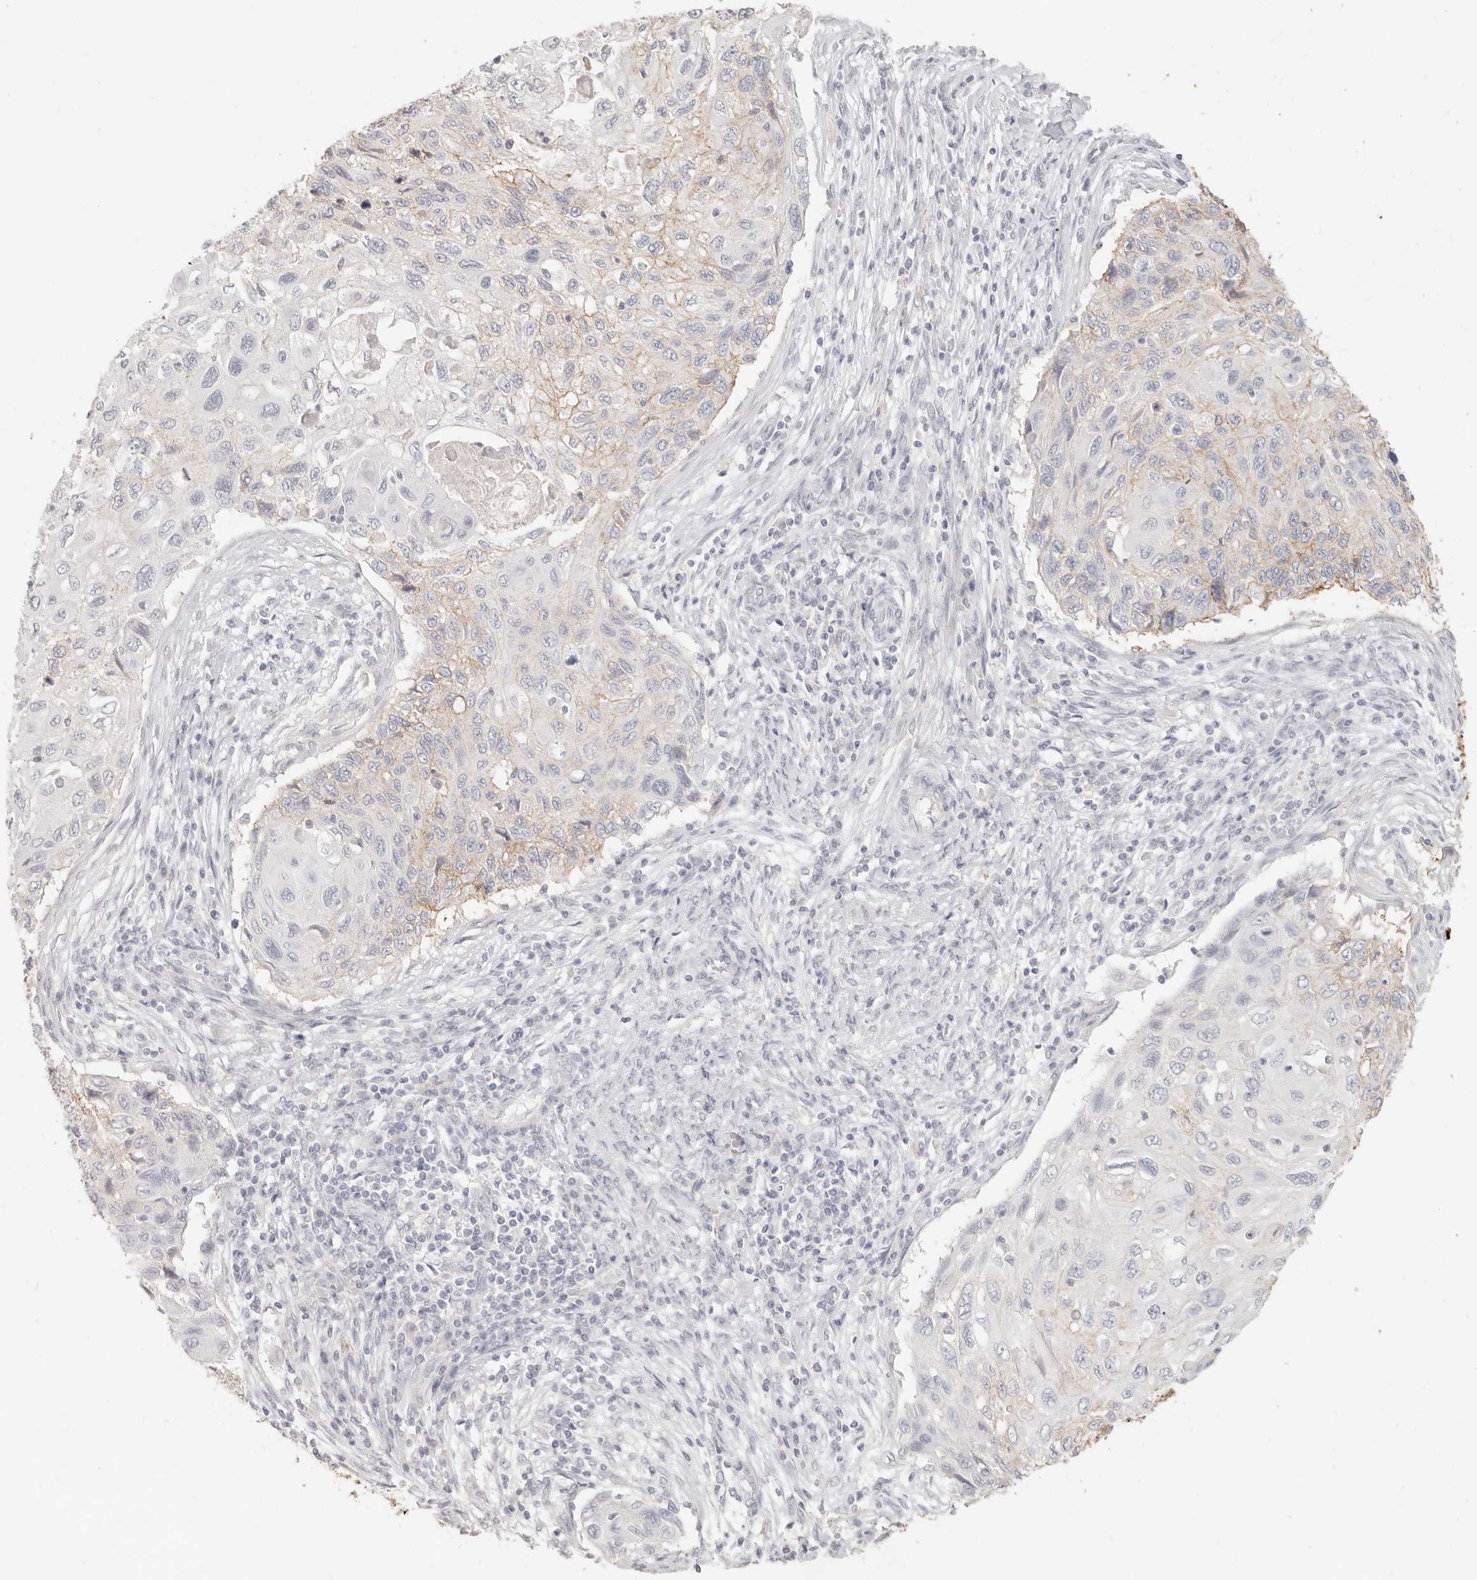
{"staining": {"intensity": "weak", "quantity": "25%-75%", "location": "cytoplasmic/membranous"}, "tissue": "cervical cancer", "cell_type": "Tumor cells", "image_type": "cancer", "snomed": [{"axis": "morphology", "description": "Squamous cell carcinoma, NOS"}, {"axis": "topography", "description": "Cervix"}], "caption": "Immunohistochemical staining of human squamous cell carcinoma (cervical) reveals weak cytoplasmic/membranous protein positivity in approximately 25%-75% of tumor cells. Nuclei are stained in blue.", "gene": "EPCAM", "patient": {"sex": "female", "age": 70}}